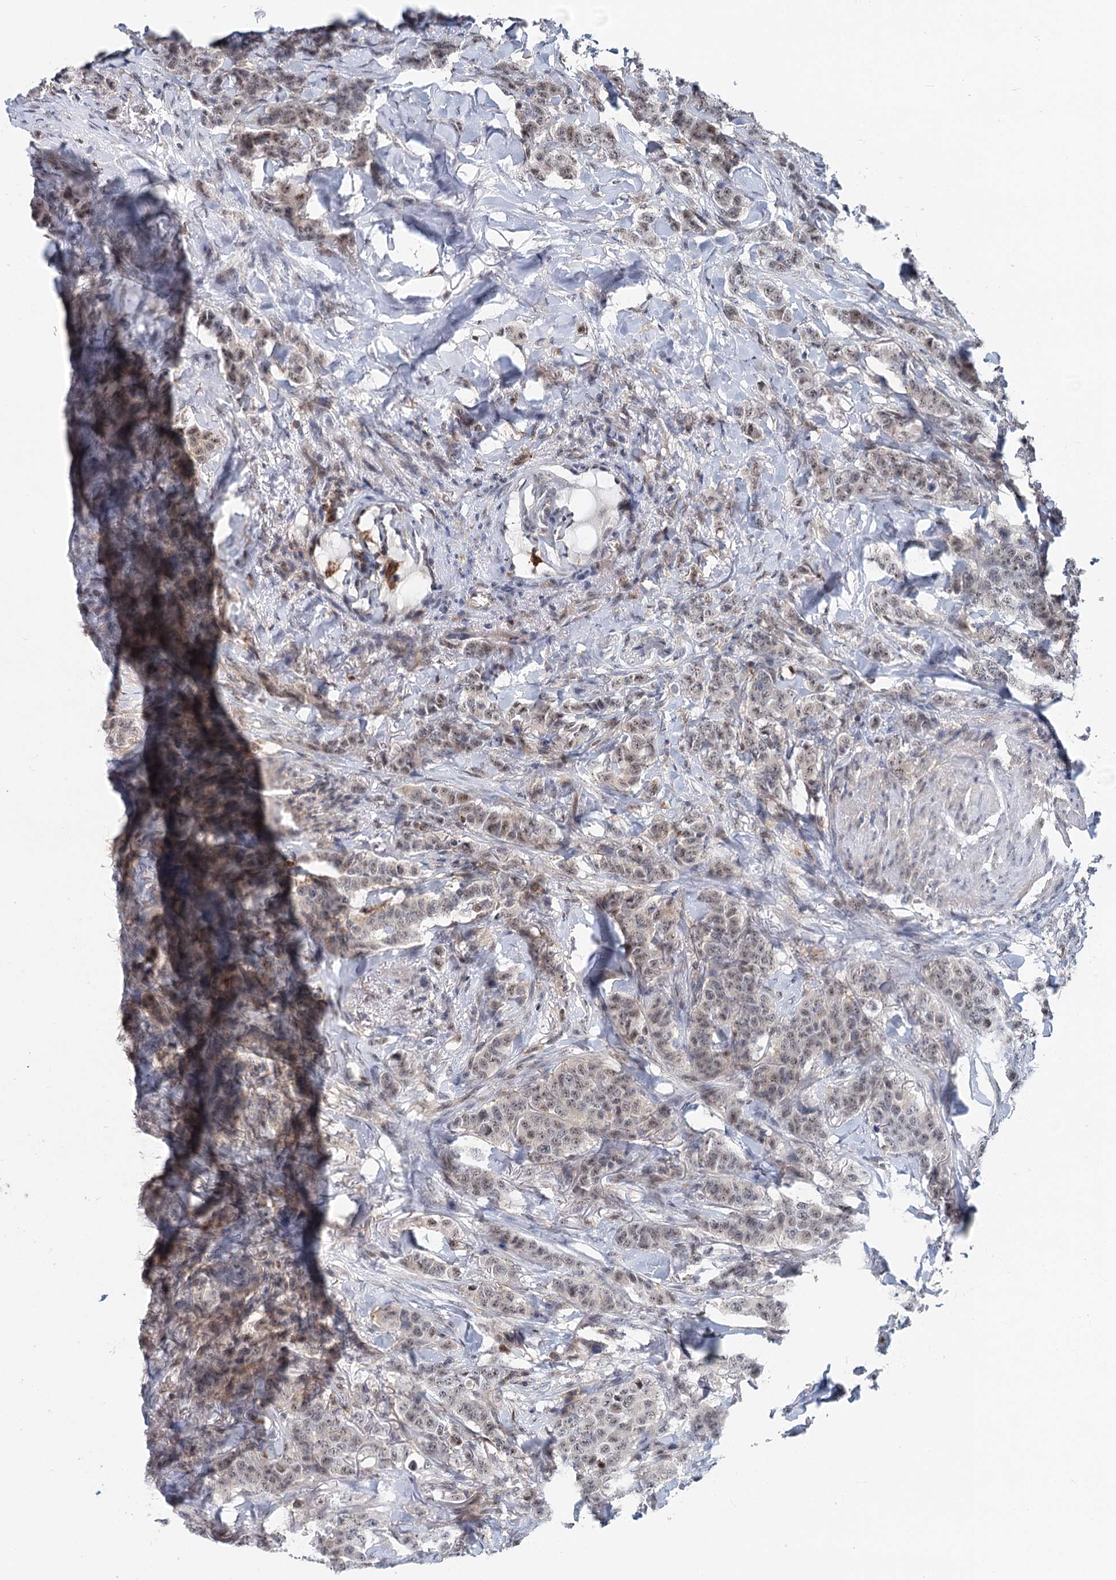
{"staining": {"intensity": "weak", "quantity": ">75%", "location": "nuclear"}, "tissue": "breast cancer", "cell_type": "Tumor cells", "image_type": "cancer", "snomed": [{"axis": "morphology", "description": "Duct carcinoma"}, {"axis": "topography", "description": "Breast"}], "caption": "Breast intraductal carcinoma stained with DAB (3,3'-diaminobenzidine) IHC reveals low levels of weak nuclear staining in approximately >75% of tumor cells.", "gene": "CDC42SE2", "patient": {"sex": "female", "age": 40}}